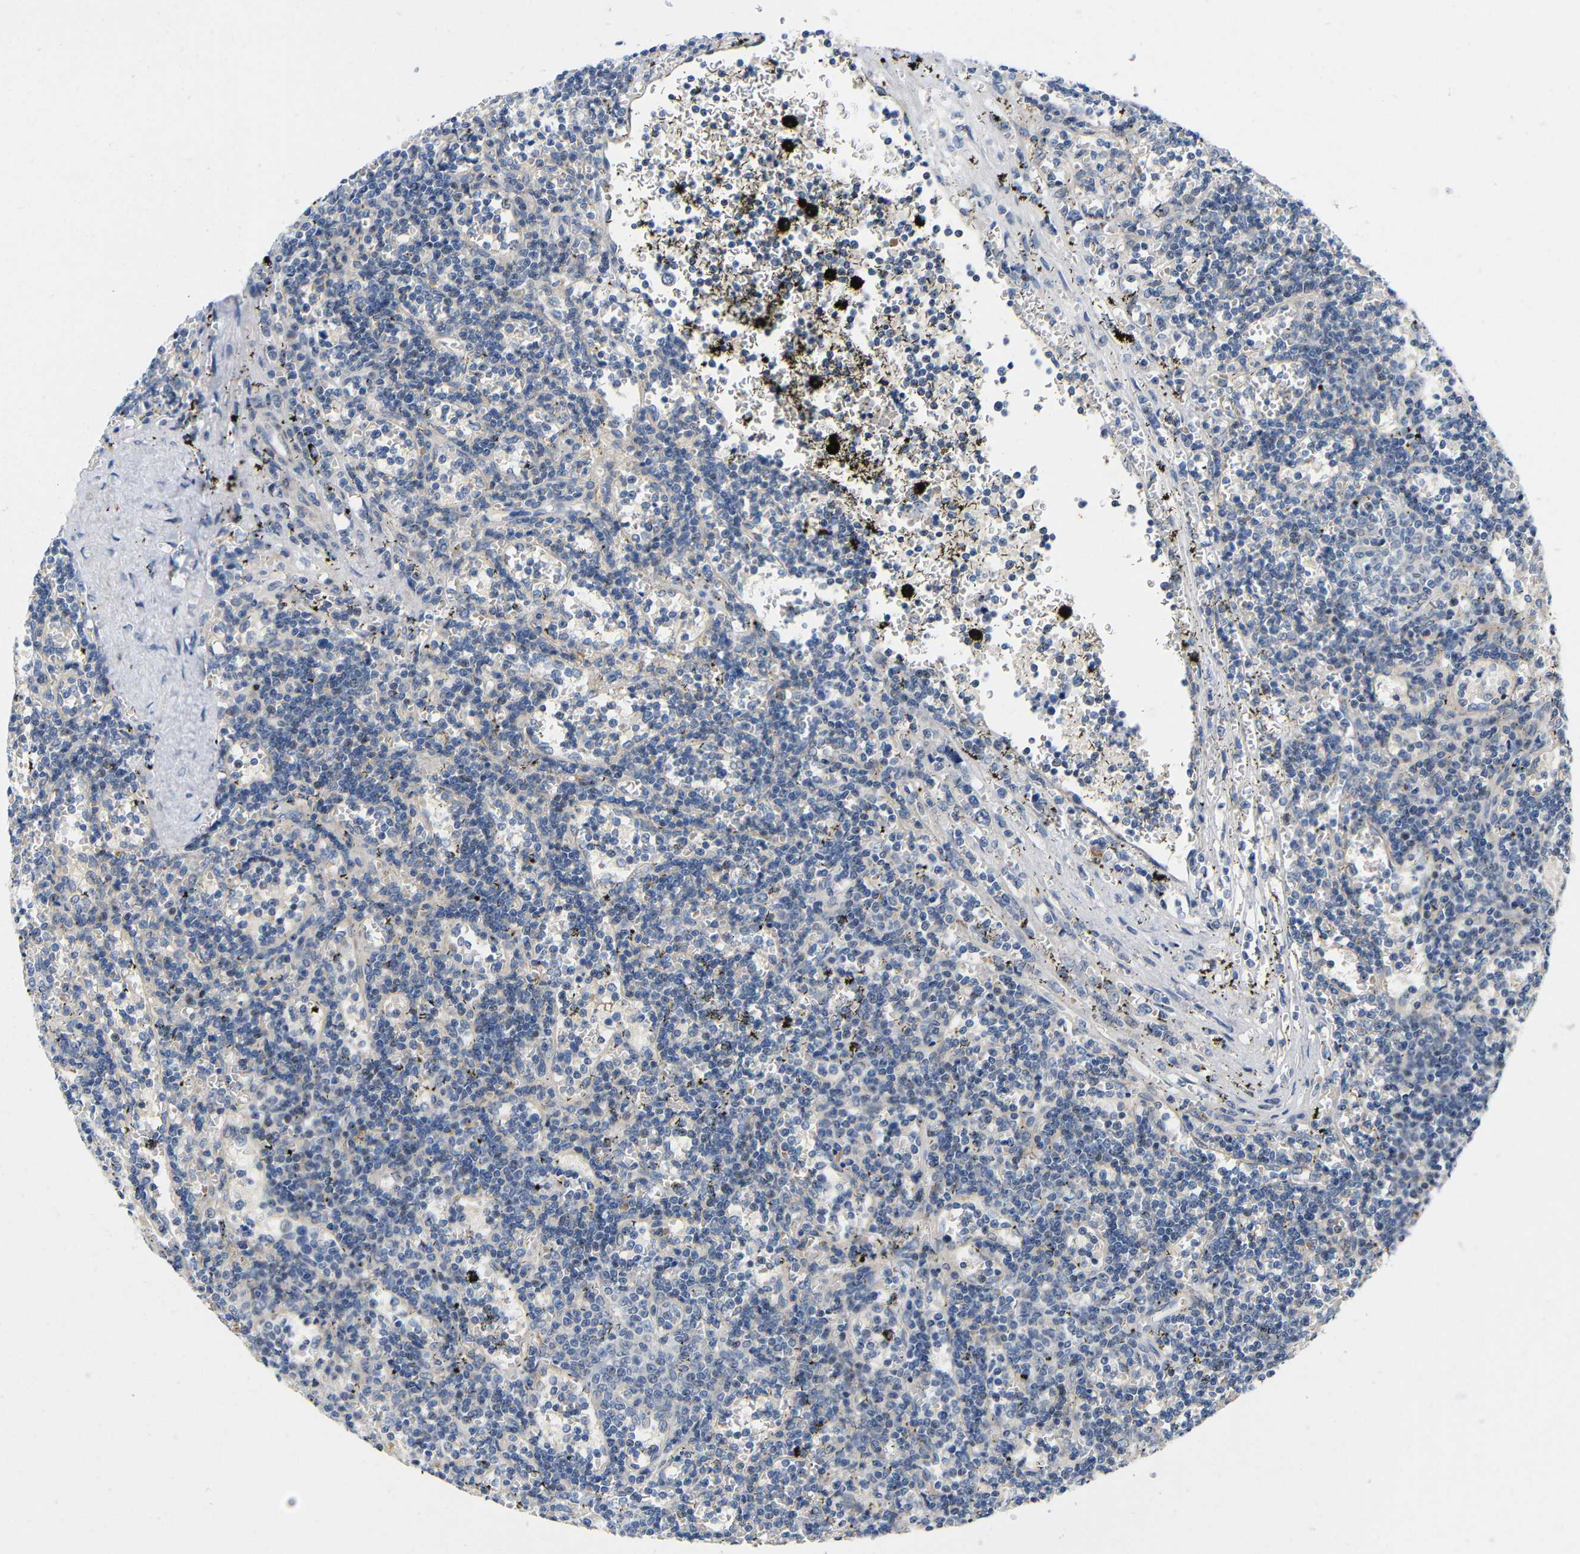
{"staining": {"intensity": "negative", "quantity": "none", "location": "none"}, "tissue": "lymphoma", "cell_type": "Tumor cells", "image_type": "cancer", "snomed": [{"axis": "morphology", "description": "Malignant lymphoma, non-Hodgkin's type, Low grade"}, {"axis": "topography", "description": "Spleen"}], "caption": "Tumor cells show no significant expression in low-grade malignant lymphoma, non-Hodgkin's type. (Stains: DAB immunohistochemistry (IHC) with hematoxylin counter stain, Microscopy: brightfield microscopy at high magnification).", "gene": "CMTM1", "patient": {"sex": "male", "age": 60}}